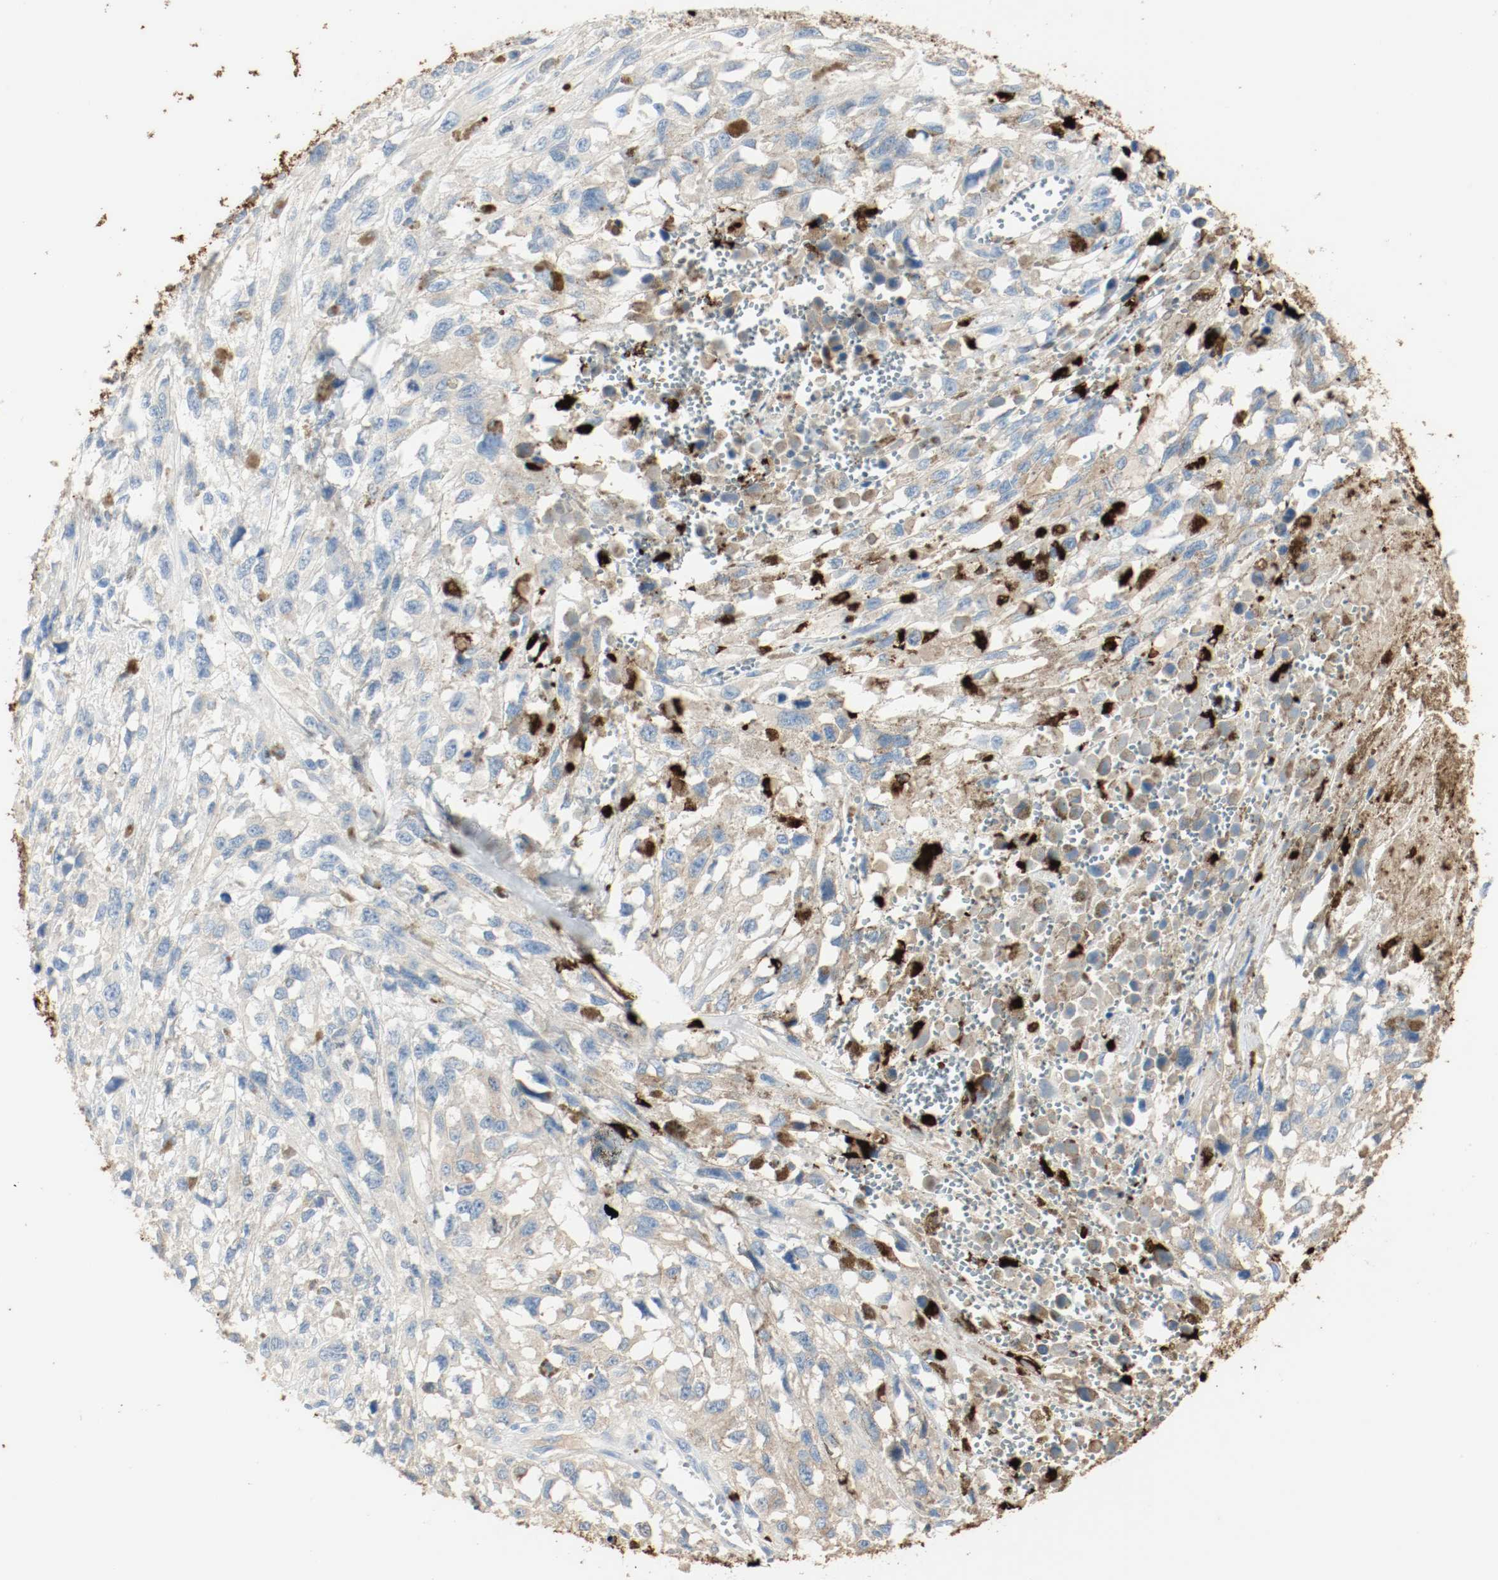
{"staining": {"intensity": "negative", "quantity": "none", "location": "none"}, "tissue": "melanoma", "cell_type": "Tumor cells", "image_type": "cancer", "snomed": [{"axis": "morphology", "description": "Malignant melanoma, Metastatic site"}, {"axis": "topography", "description": "Lymph node"}], "caption": "An image of human melanoma is negative for staining in tumor cells. (Brightfield microscopy of DAB immunohistochemistry at high magnification).", "gene": "S100A9", "patient": {"sex": "male", "age": 59}}